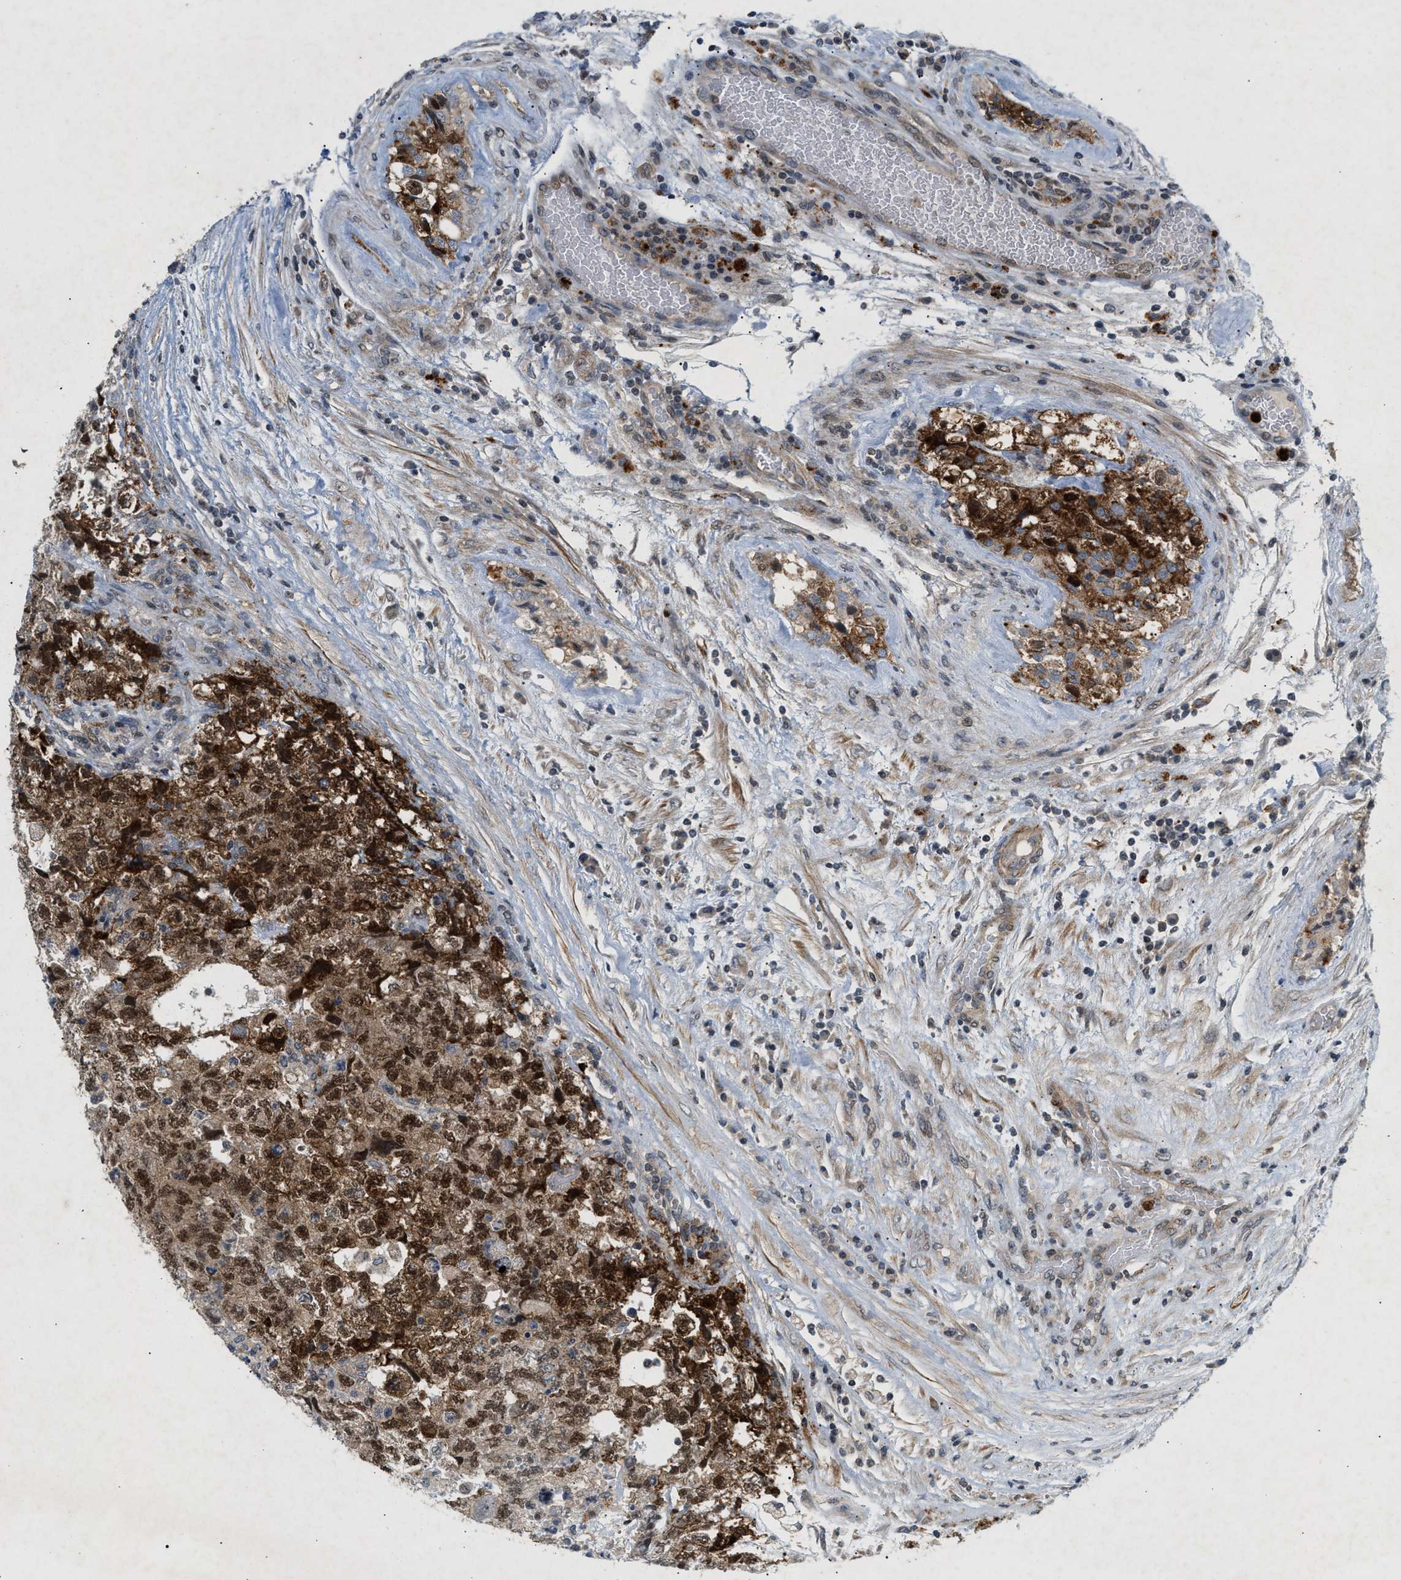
{"staining": {"intensity": "strong", "quantity": ">75%", "location": "cytoplasmic/membranous,nuclear"}, "tissue": "testis cancer", "cell_type": "Tumor cells", "image_type": "cancer", "snomed": [{"axis": "morphology", "description": "Carcinoma, Embryonal, NOS"}, {"axis": "topography", "description": "Testis"}], "caption": "IHC (DAB (3,3'-diaminobenzidine)) staining of embryonal carcinoma (testis) displays strong cytoplasmic/membranous and nuclear protein positivity in approximately >75% of tumor cells.", "gene": "ZPR1", "patient": {"sex": "male", "age": 36}}